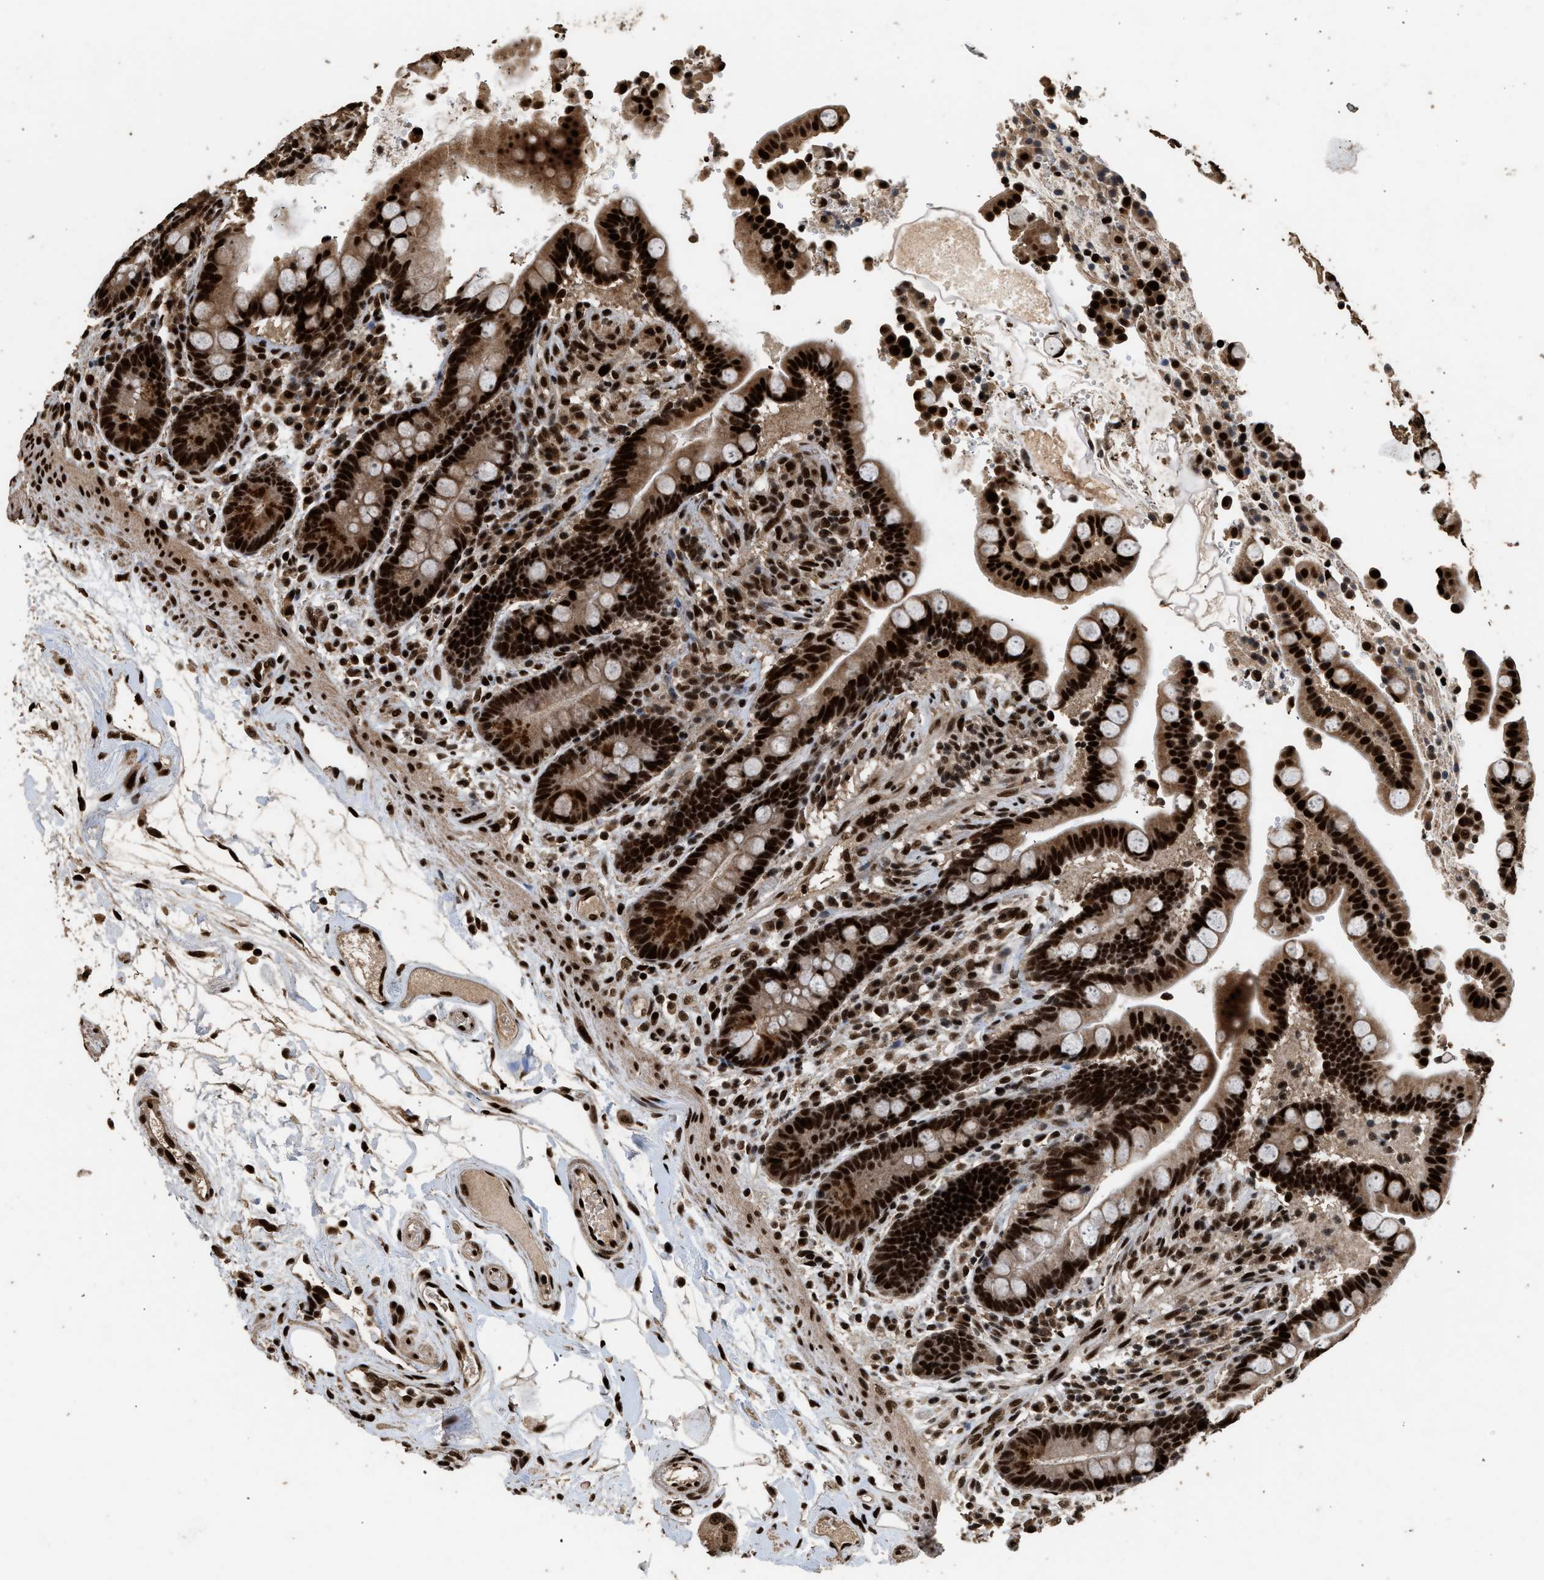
{"staining": {"intensity": "strong", "quantity": ">75%", "location": "nuclear"}, "tissue": "colon", "cell_type": "Endothelial cells", "image_type": "normal", "snomed": [{"axis": "morphology", "description": "Normal tissue, NOS"}, {"axis": "topography", "description": "Colon"}], "caption": "This photomicrograph displays IHC staining of unremarkable human colon, with high strong nuclear expression in about >75% of endothelial cells.", "gene": "PPP4R3B", "patient": {"sex": "male", "age": 73}}